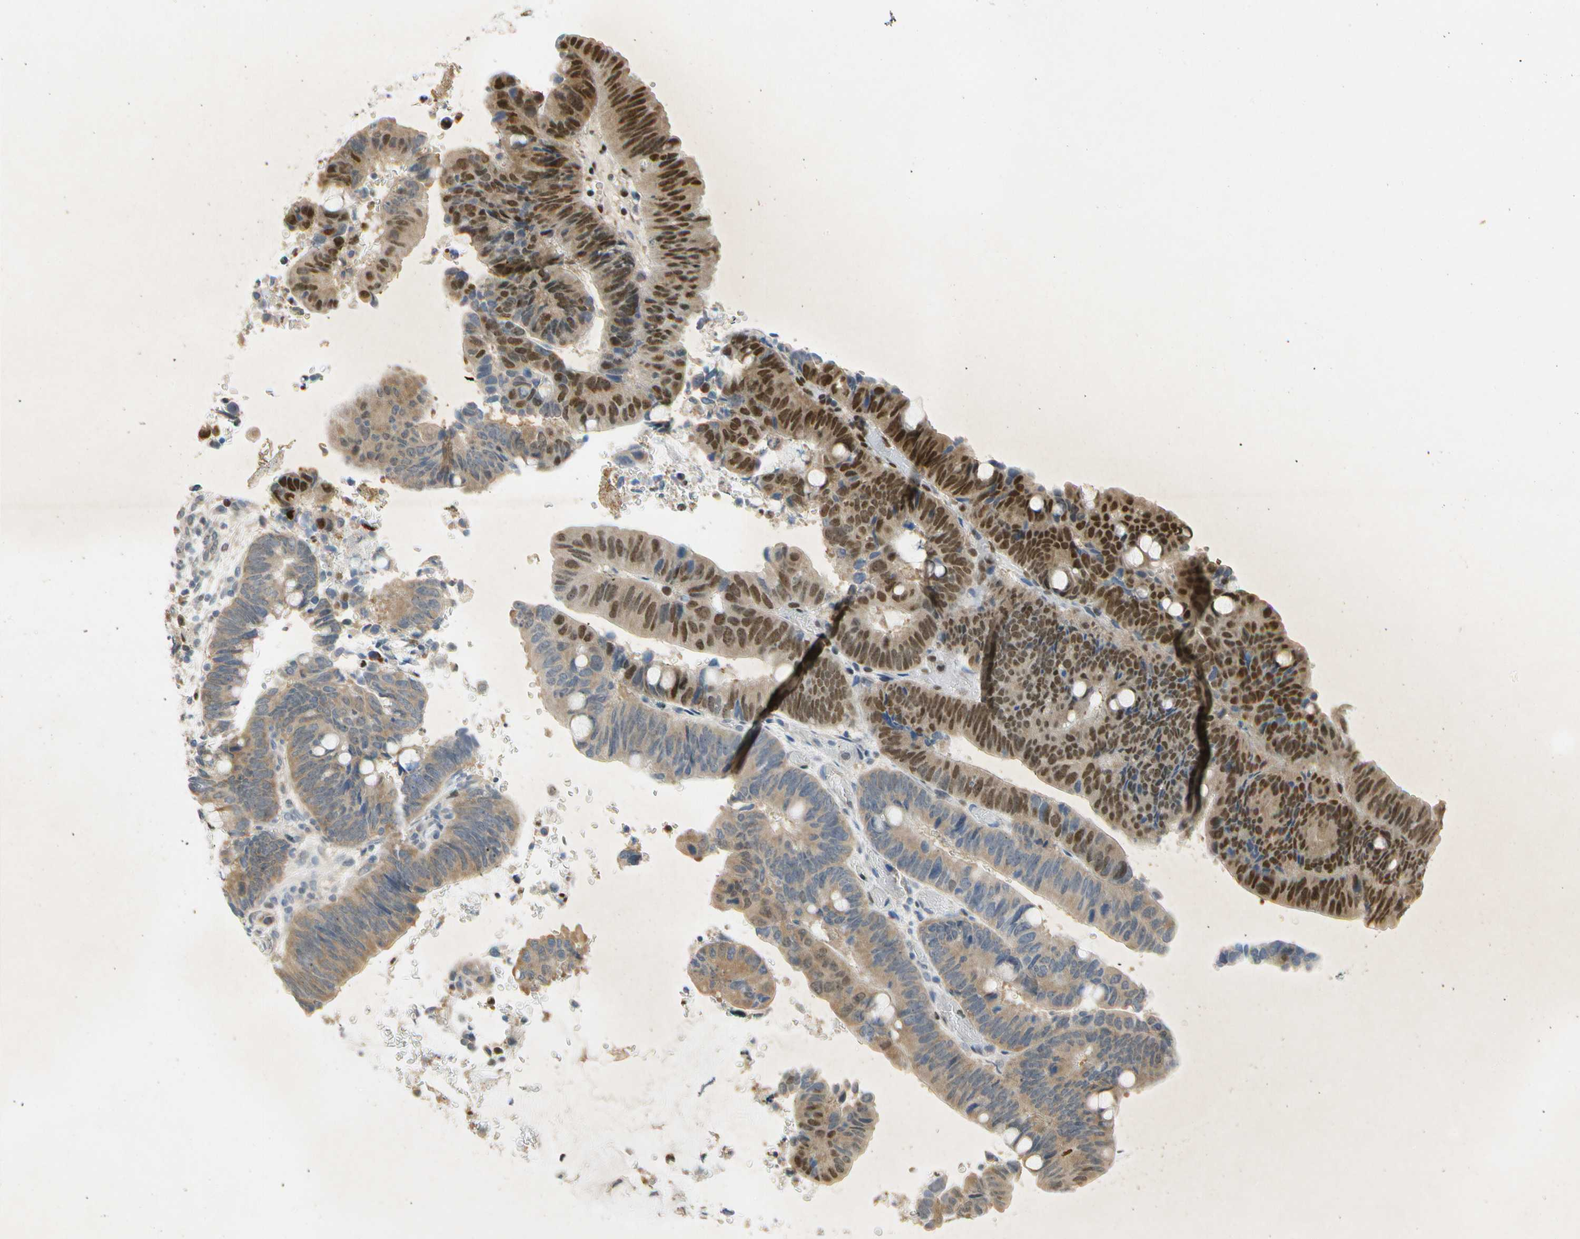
{"staining": {"intensity": "weak", "quantity": ">75%", "location": "cytoplasmic/membranous,nuclear"}, "tissue": "colorectal cancer", "cell_type": "Tumor cells", "image_type": "cancer", "snomed": [{"axis": "morphology", "description": "Normal tissue, NOS"}, {"axis": "morphology", "description": "Adenocarcinoma, NOS"}, {"axis": "topography", "description": "Rectum"}, {"axis": "topography", "description": "Peripheral nerve tissue"}], "caption": "Protein staining exhibits weak cytoplasmic/membranous and nuclear staining in approximately >75% of tumor cells in adenocarcinoma (colorectal).", "gene": "EIF1AX", "patient": {"sex": "male", "age": 92}}